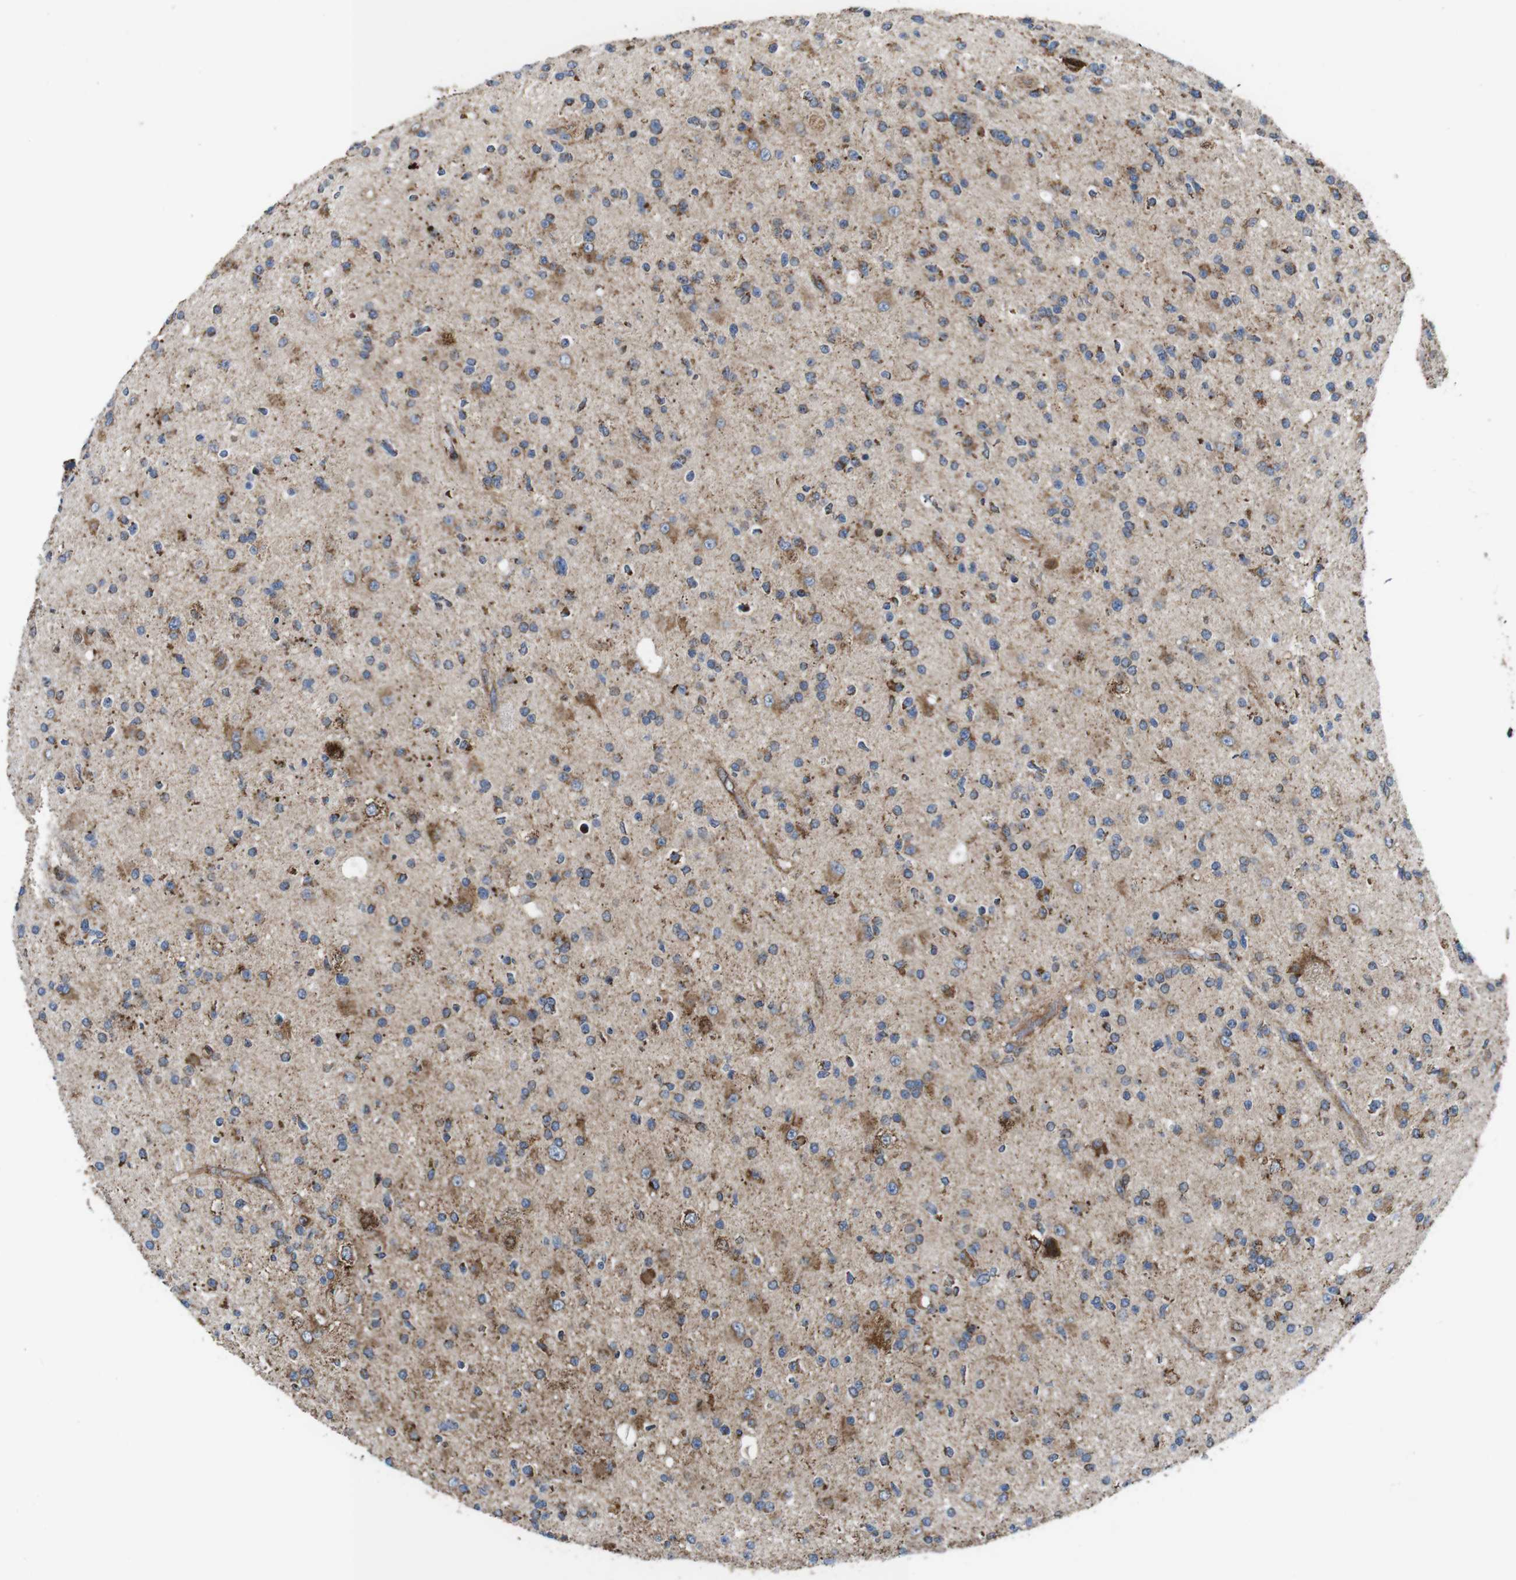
{"staining": {"intensity": "moderate", "quantity": "25%-75%", "location": "cytoplasmic/membranous"}, "tissue": "glioma", "cell_type": "Tumor cells", "image_type": "cancer", "snomed": [{"axis": "morphology", "description": "Glioma, malignant, High grade"}, {"axis": "topography", "description": "Brain"}], "caption": "Brown immunohistochemical staining in human high-grade glioma (malignant) reveals moderate cytoplasmic/membranous staining in about 25%-75% of tumor cells.", "gene": "HK1", "patient": {"sex": "male", "age": 33}}